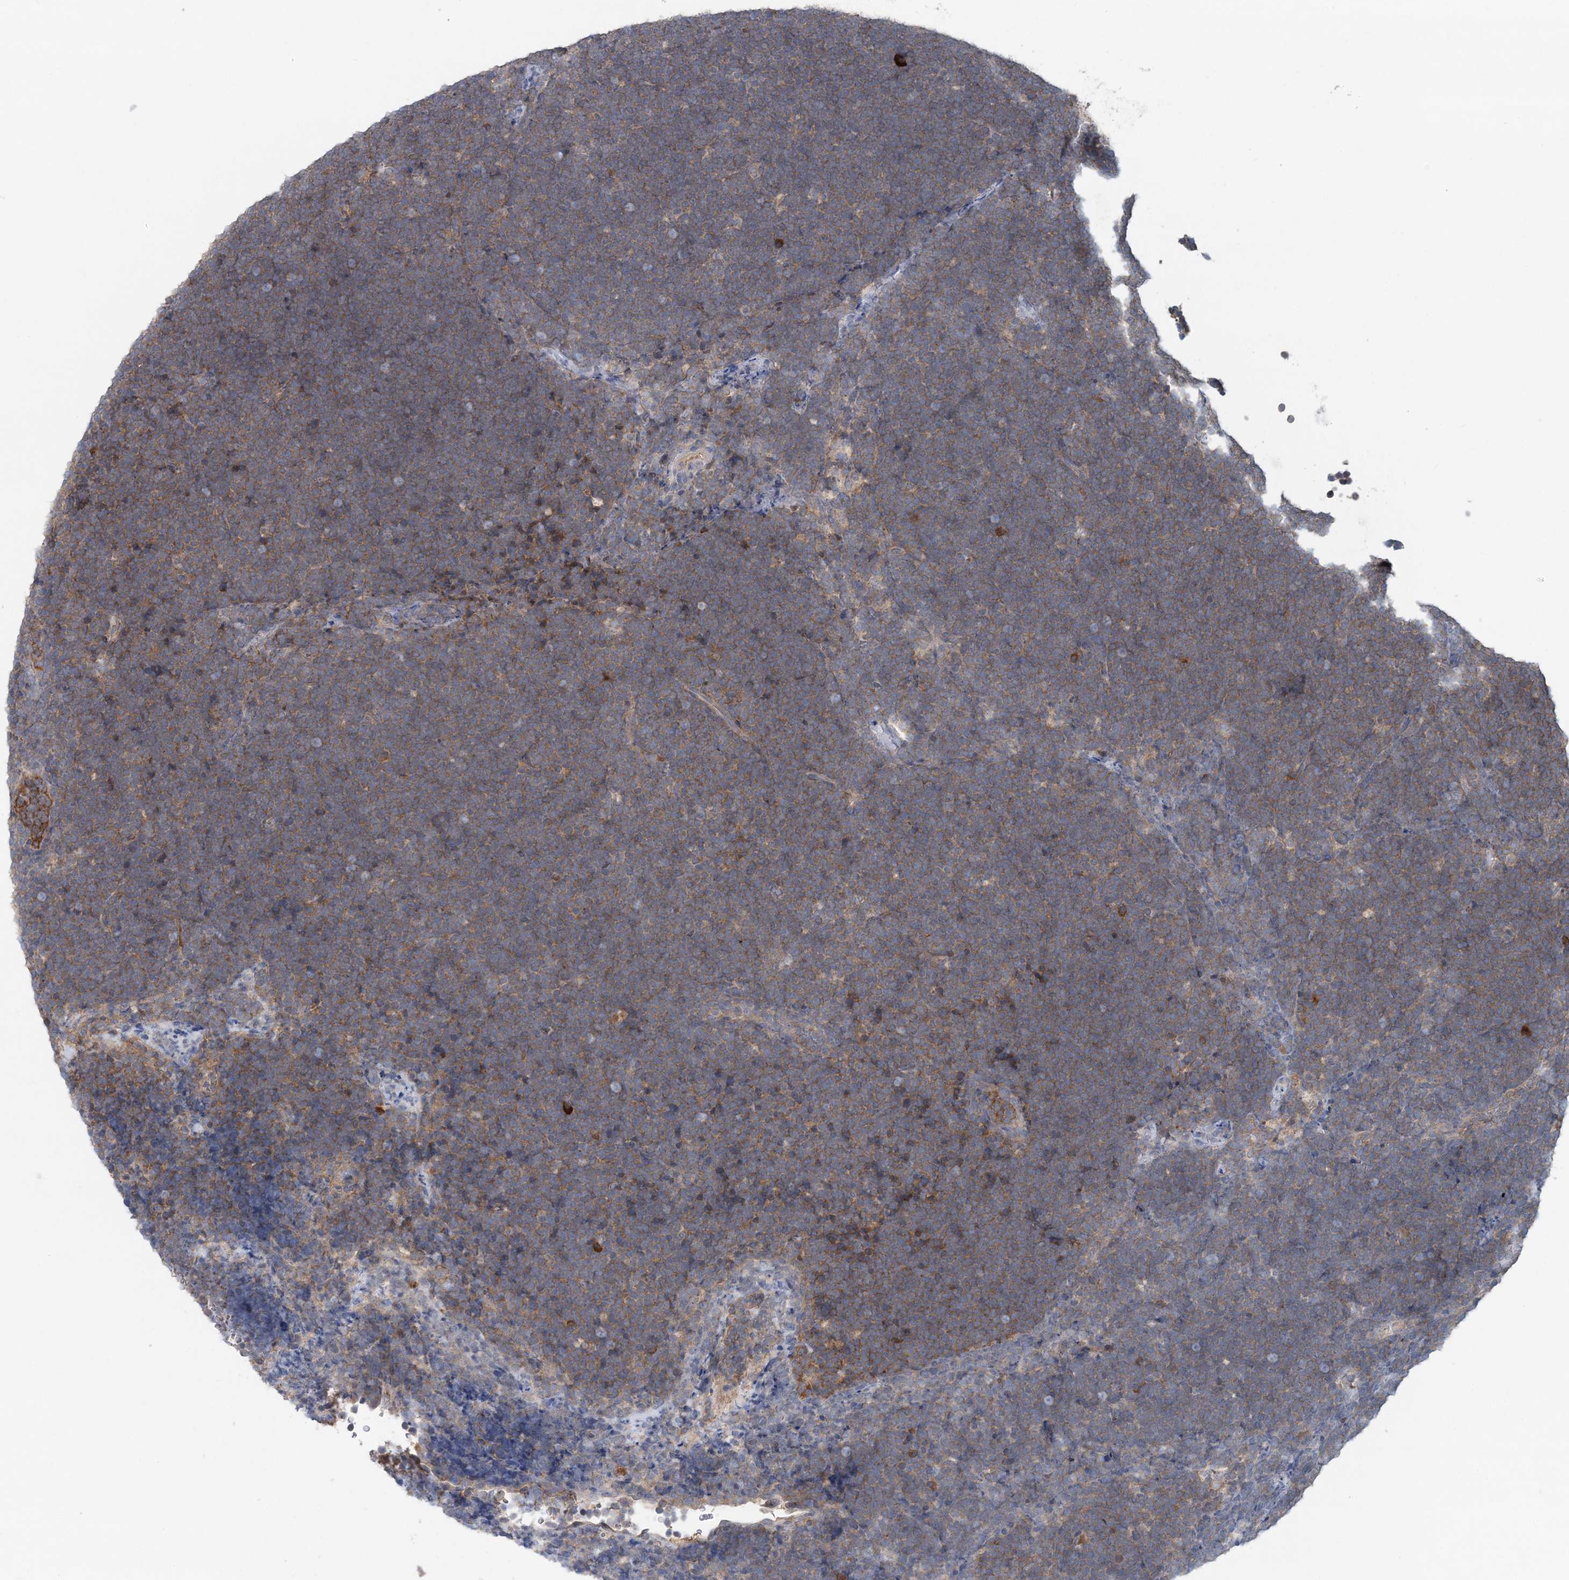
{"staining": {"intensity": "weak", "quantity": ">75%", "location": "cytoplasmic/membranous"}, "tissue": "lymphoma", "cell_type": "Tumor cells", "image_type": "cancer", "snomed": [{"axis": "morphology", "description": "Malignant lymphoma, non-Hodgkin's type, High grade"}, {"axis": "topography", "description": "Lymph node"}], "caption": "Tumor cells display low levels of weak cytoplasmic/membranous staining in about >75% of cells in malignant lymphoma, non-Hodgkin's type (high-grade). (DAB (3,3'-diaminobenzidine) = brown stain, brightfield microscopy at high magnification).", "gene": "RNF25", "patient": {"sex": "male", "age": 13}}